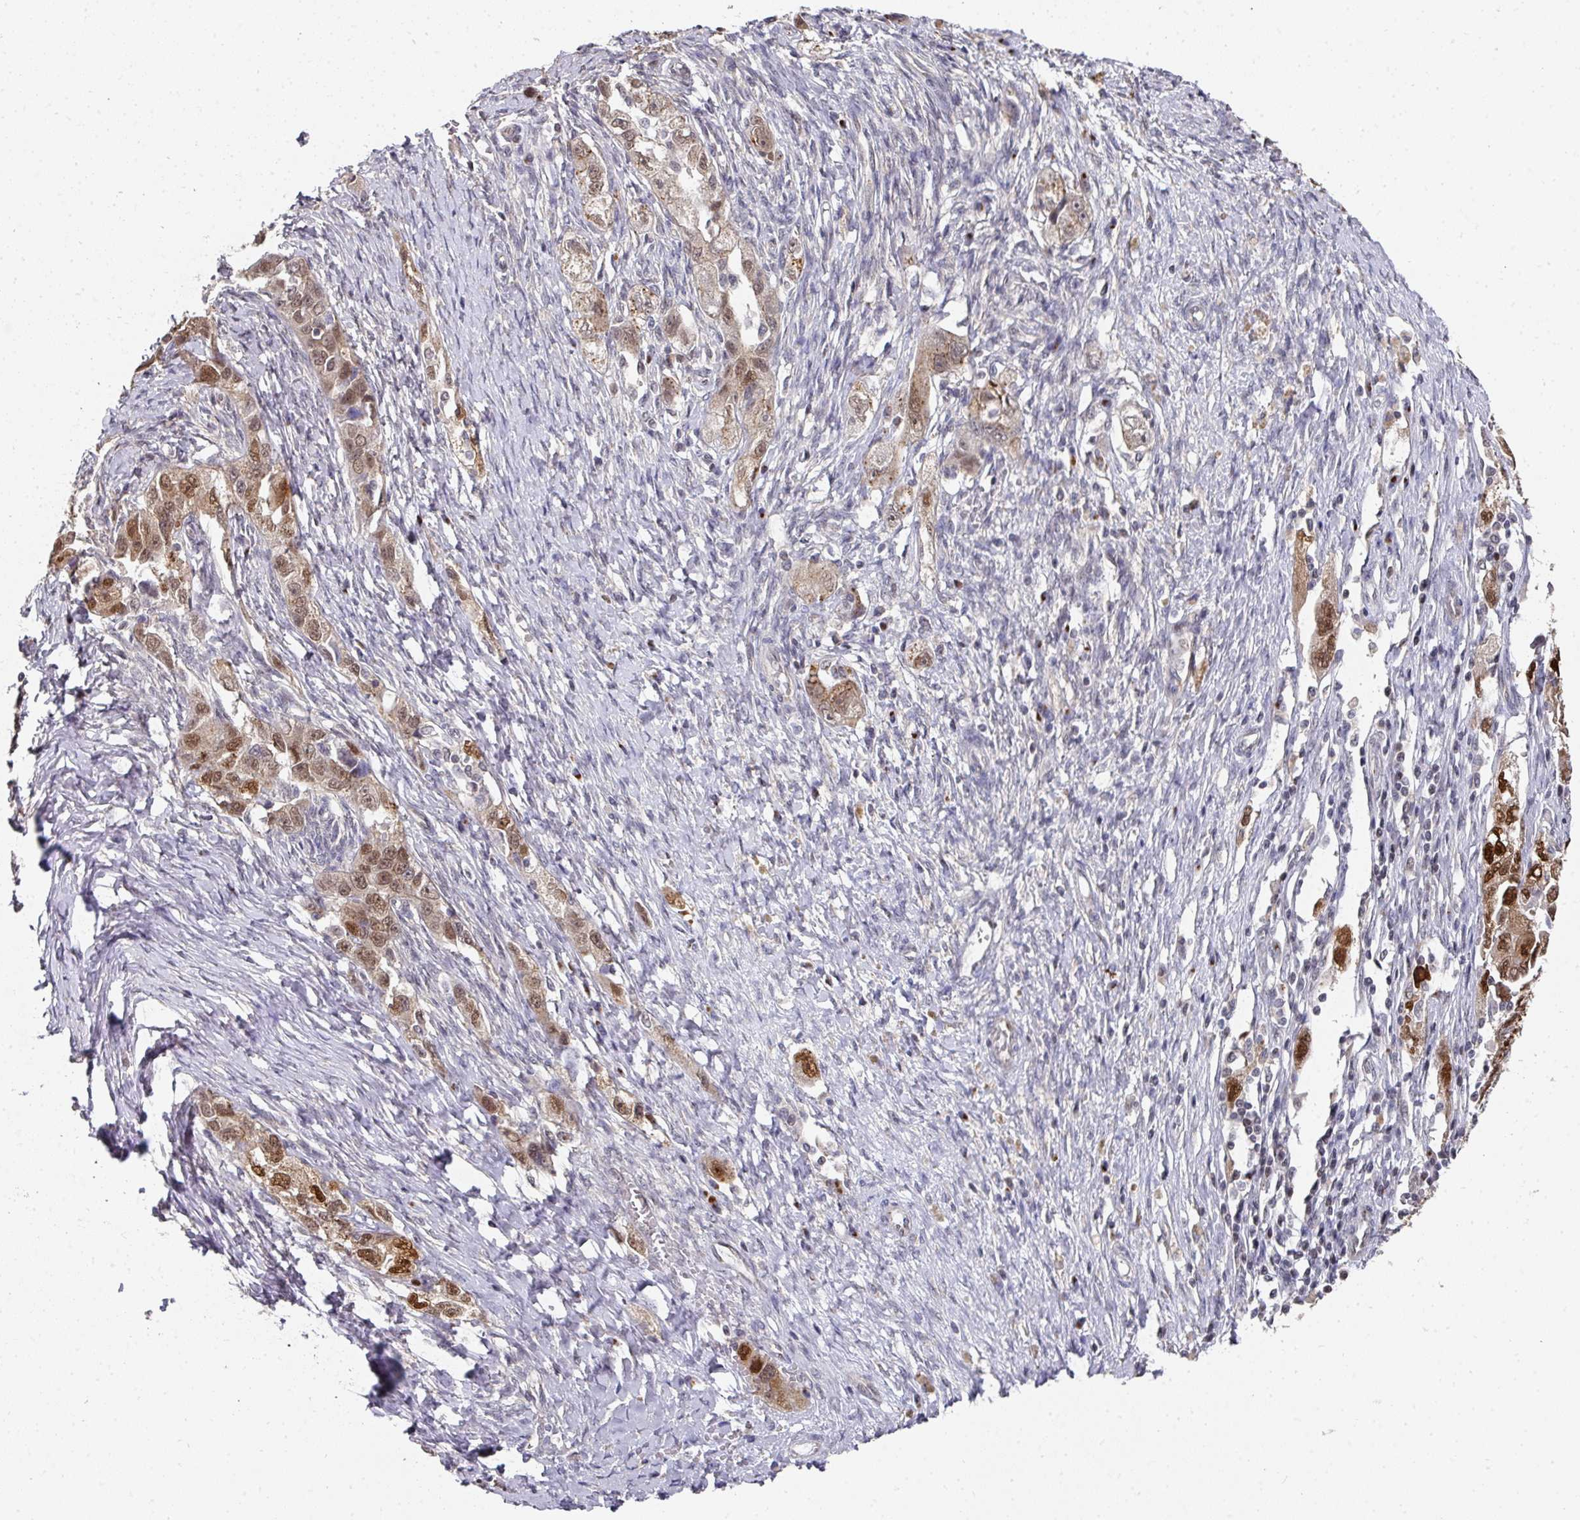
{"staining": {"intensity": "moderate", "quantity": ">75%", "location": "cytoplasmic/membranous,nuclear"}, "tissue": "ovarian cancer", "cell_type": "Tumor cells", "image_type": "cancer", "snomed": [{"axis": "morphology", "description": "Carcinoma, NOS"}, {"axis": "morphology", "description": "Cystadenocarcinoma, serous, NOS"}, {"axis": "topography", "description": "Ovary"}], "caption": "This histopathology image displays IHC staining of ovarian cancer (serous cystadenocarcinoma), with medium moderate cytoplasmic/membranous and nuclear expression in approximately >75% of tumor cells.", "gene": "C18orf25", "patient": {"sex": "female", "age": 69}}